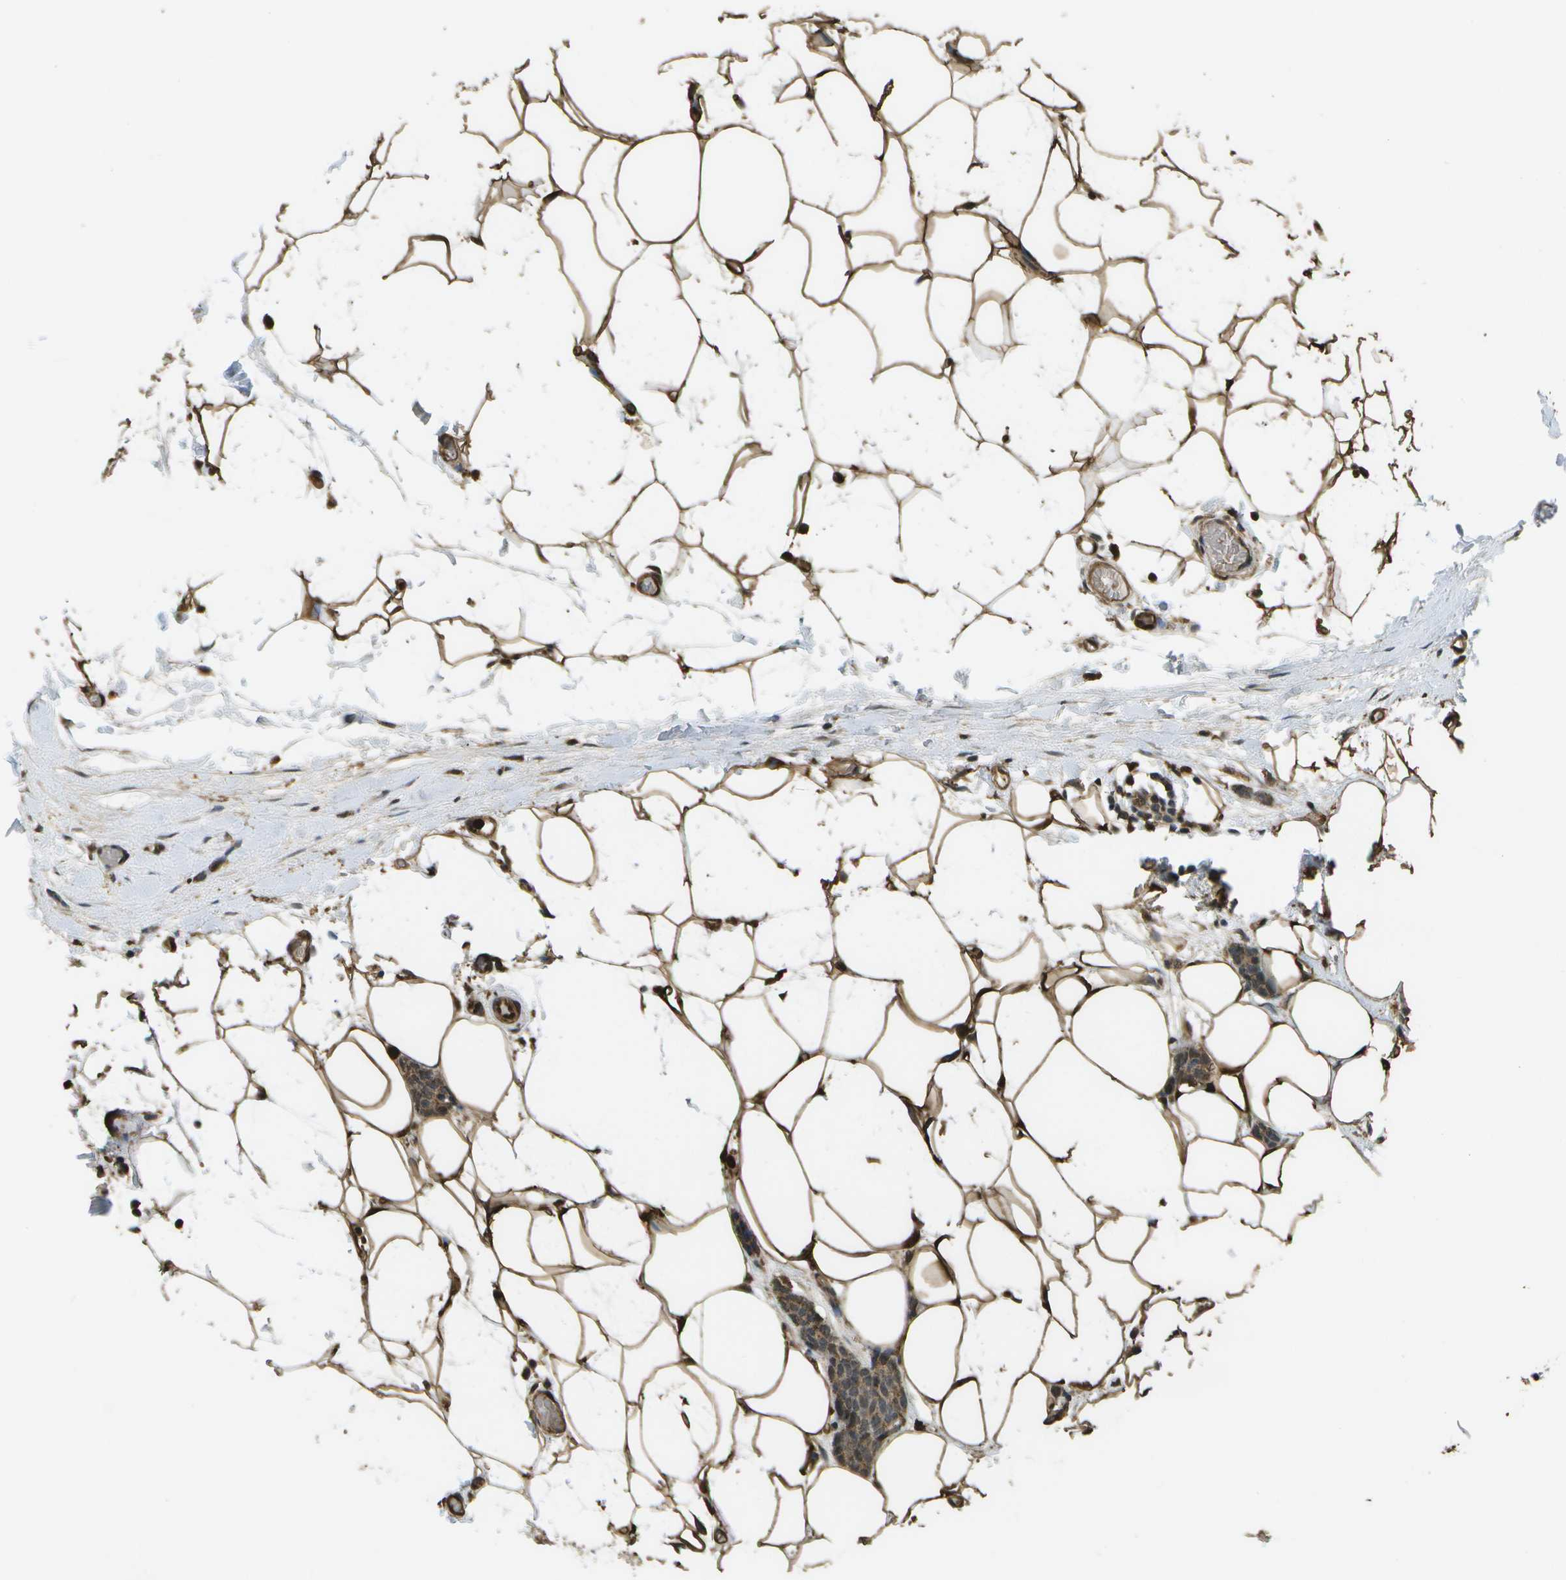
{"staining": {"intensity": "weak", "quantity": ">75%", "location": "cytoplasmic/membranous"}, "tissue": "breast cancer", "cell_type": "Tumor cells", "image_type": "cancer", "snomed": [{"axis": "morphology", "description": "Lobular carcinoma"}, {"axis": "topography", "description": "Skin"}, {"axis": "topography", "description": "Breast"}], "caption": "Approximately >75% of tumor cells in human breast cancer show weak cytoplasmic/membranous protein staining as visualized by brown immunohistochemical staining.", "gene": "CACHD1", "patient": {"sex": "female", "age": 46}}